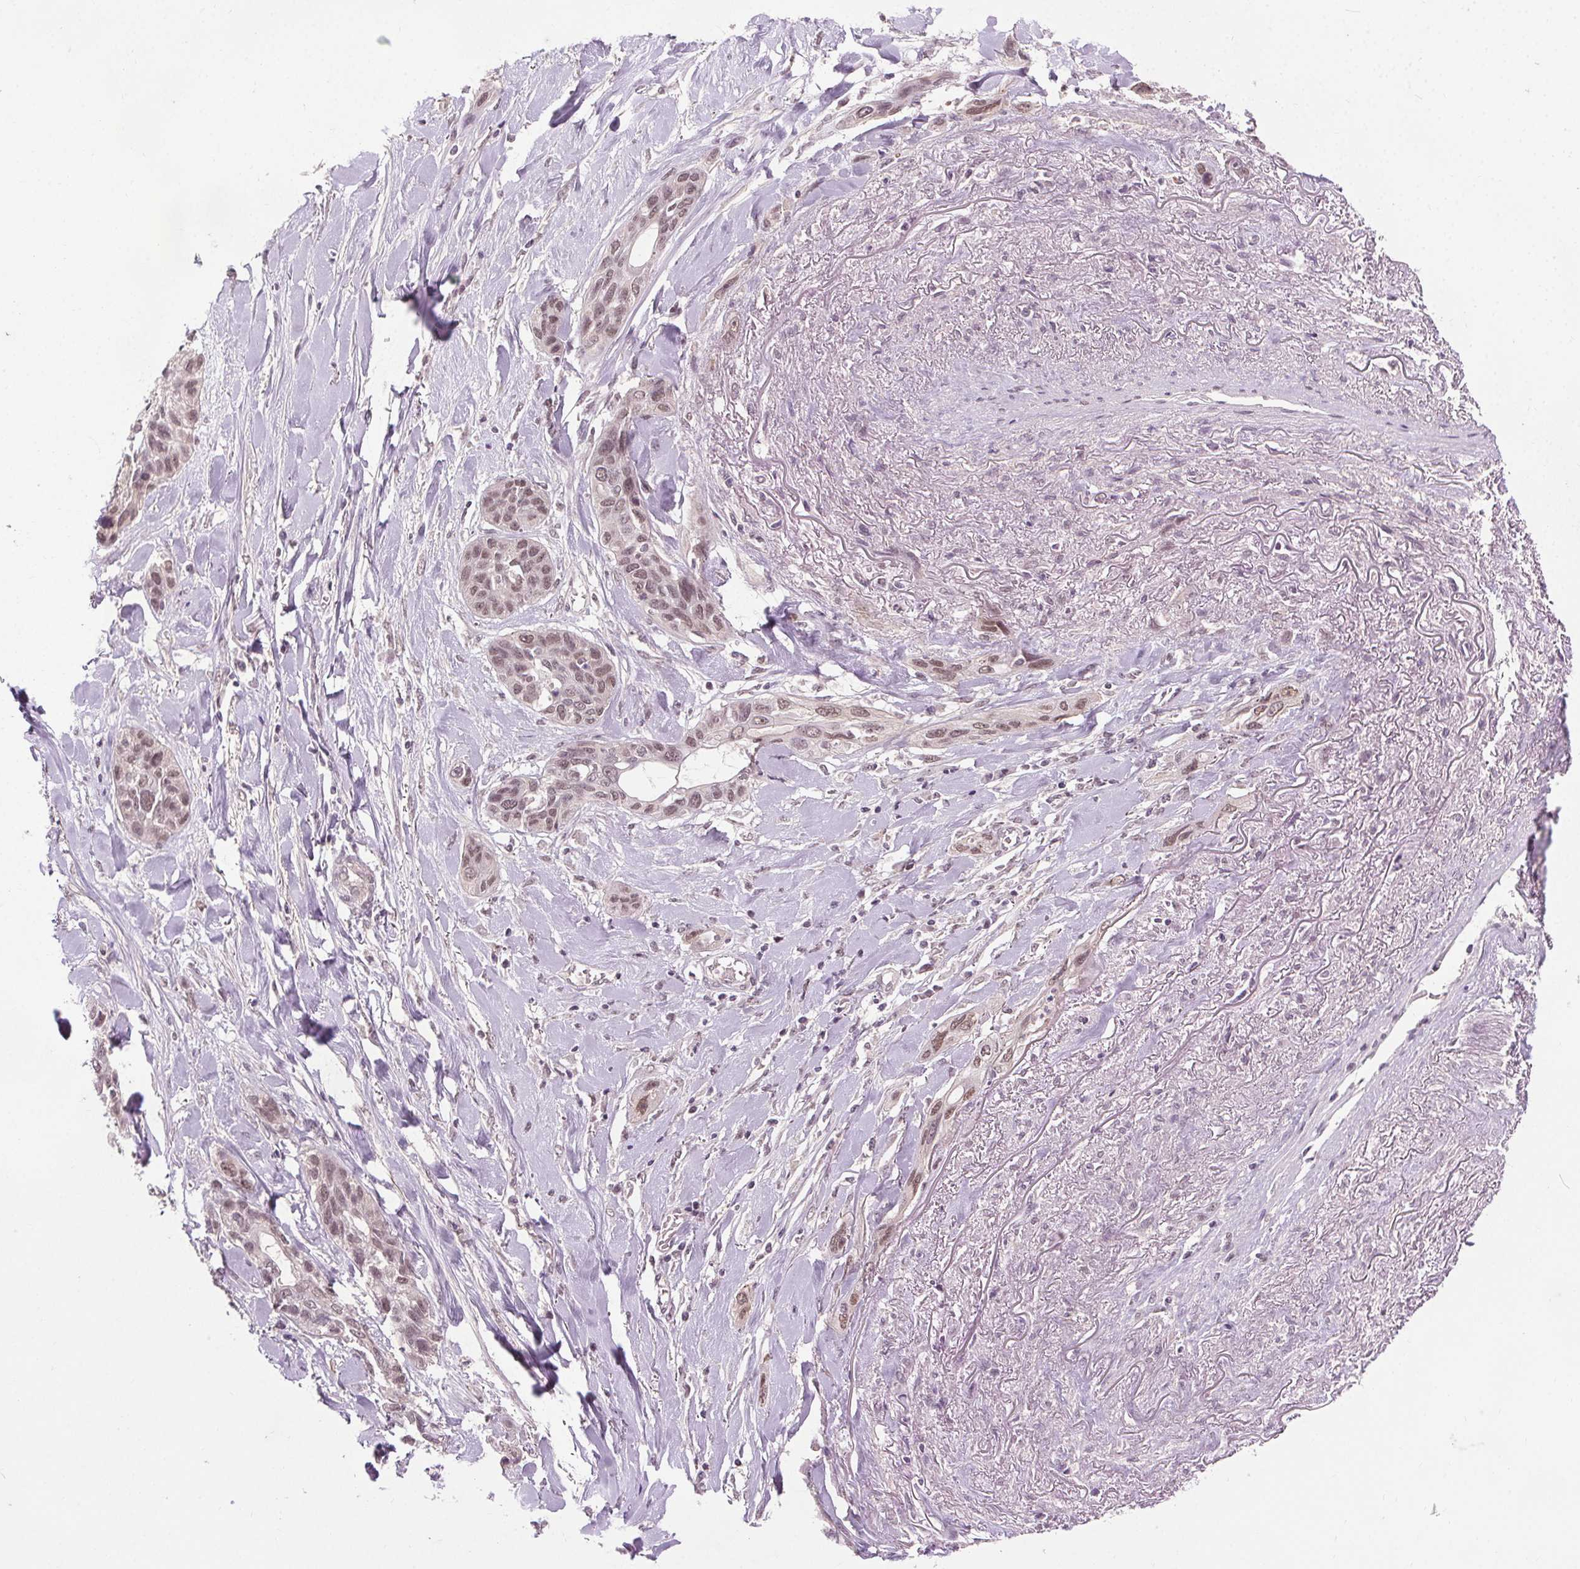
{"staining": {"intensity": "moderate", "quantity": "25%-75%", "location": "nuclear"}, "tissue": "lung cancer", "cell_type": "Tumor cells", "image_type": "cancer", "snomed": [{"axis": "morphology", "description": "Squamous cell carcinoma, NOS"}, {"axis": "topography", "description": "Lung"}], "caption": "Protein staining displays moderate nuclear staining in approximately 25%-75% of tumor cells in squamous cell carcinoma (lung).", "gene": "MED6", "patient": {"sex": "female", "age": 70}}